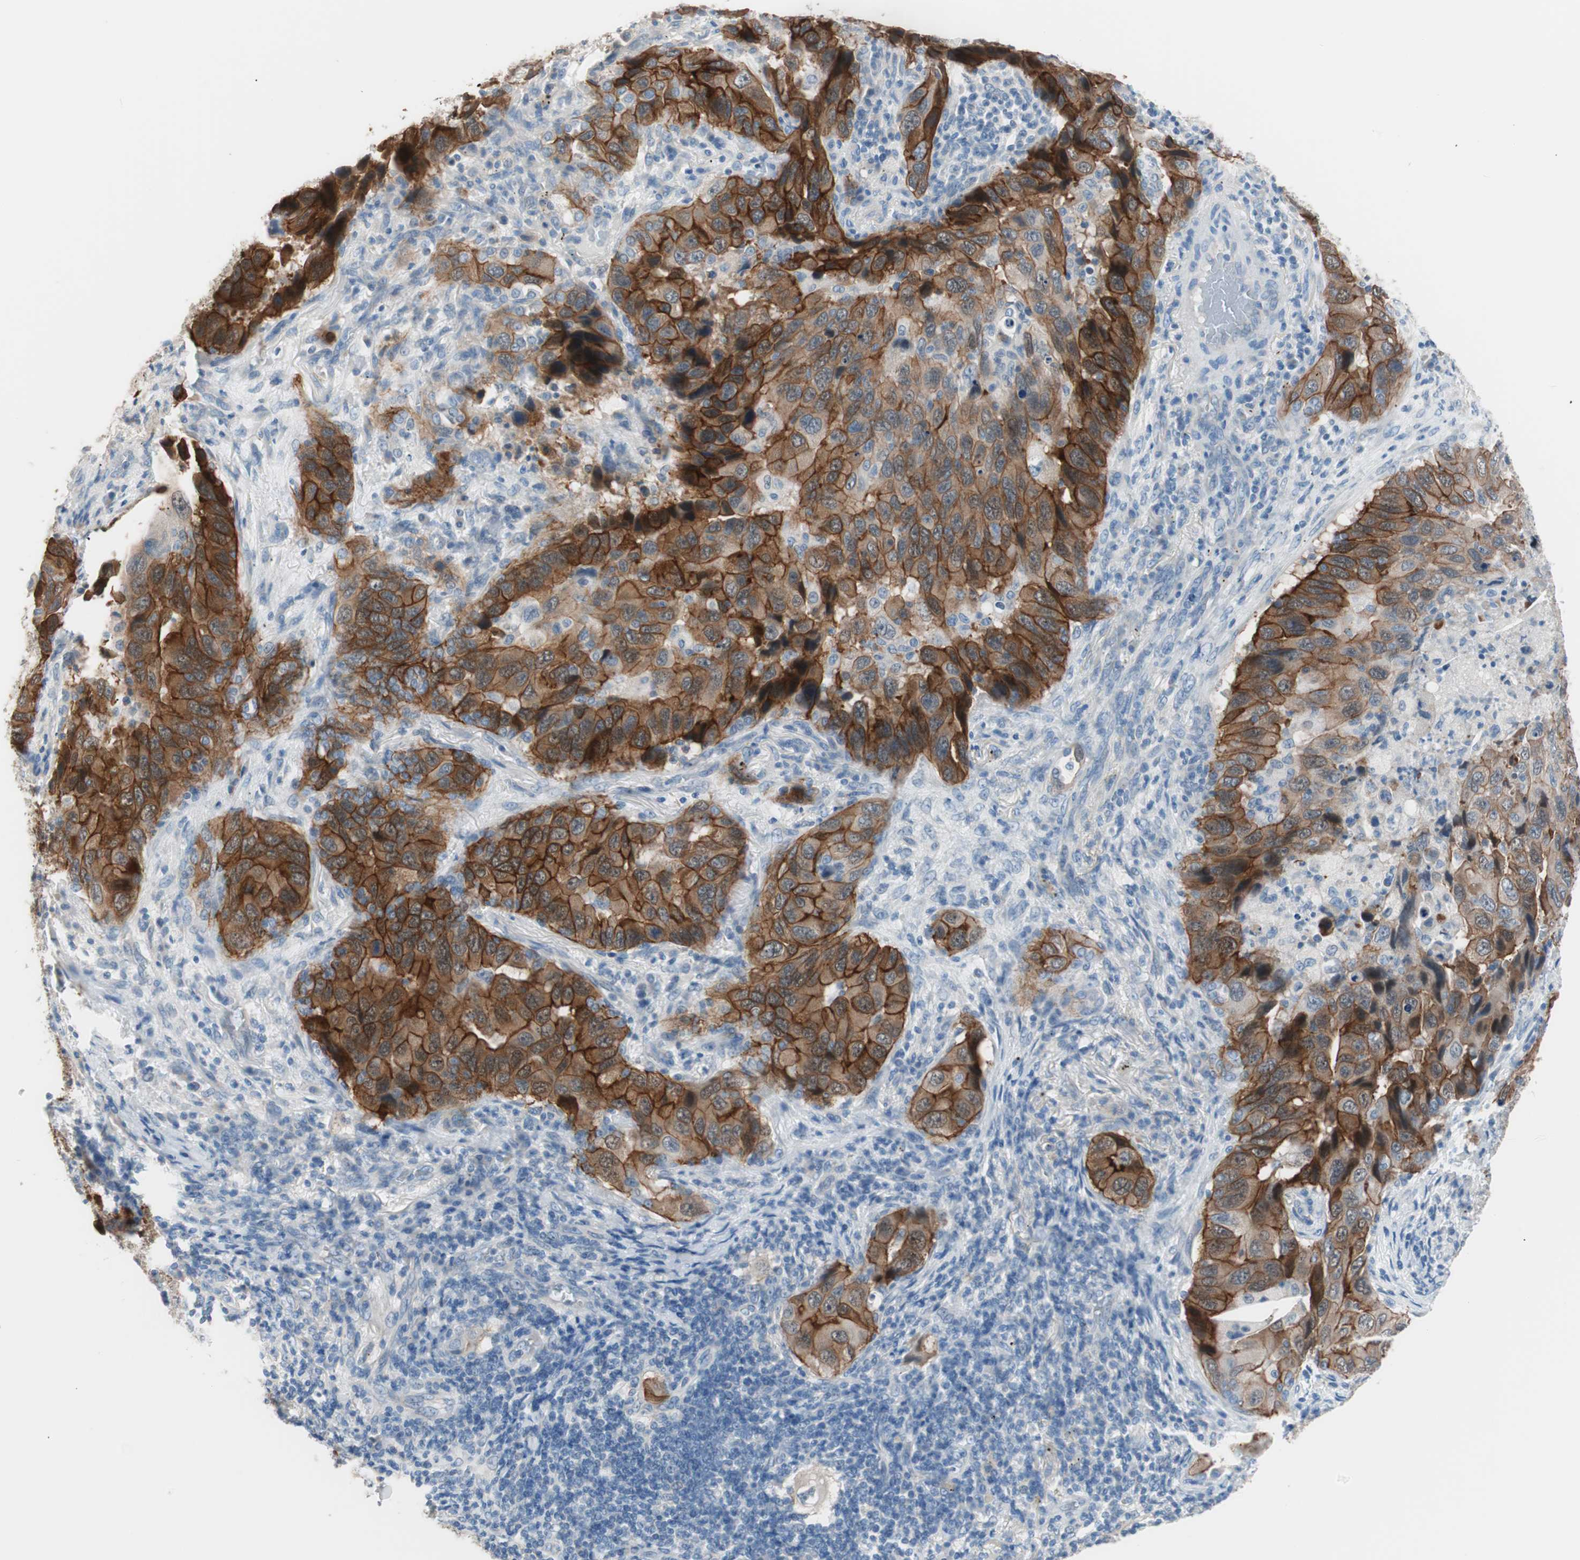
{"staining": {"intensity": "strong", "quantity": ">75%", "location": "cytoplasmic/membranous"}, "tissue": "lung cancer", "cell_type": "Tumor cells", "image_type": "cancer", "snomed": [{"axis": "morphology", "description": "Adenocarcinoma, NOS"}, {"axis": "topography", "description": "Lung"}], "caption": "A micrograph of human lung cancer stained for a protein reveals strong cytoplasmic/membranous brown staining in tumor cells.", "gene": "VIL1", "patient": {"sex": "female", "age": 65}}